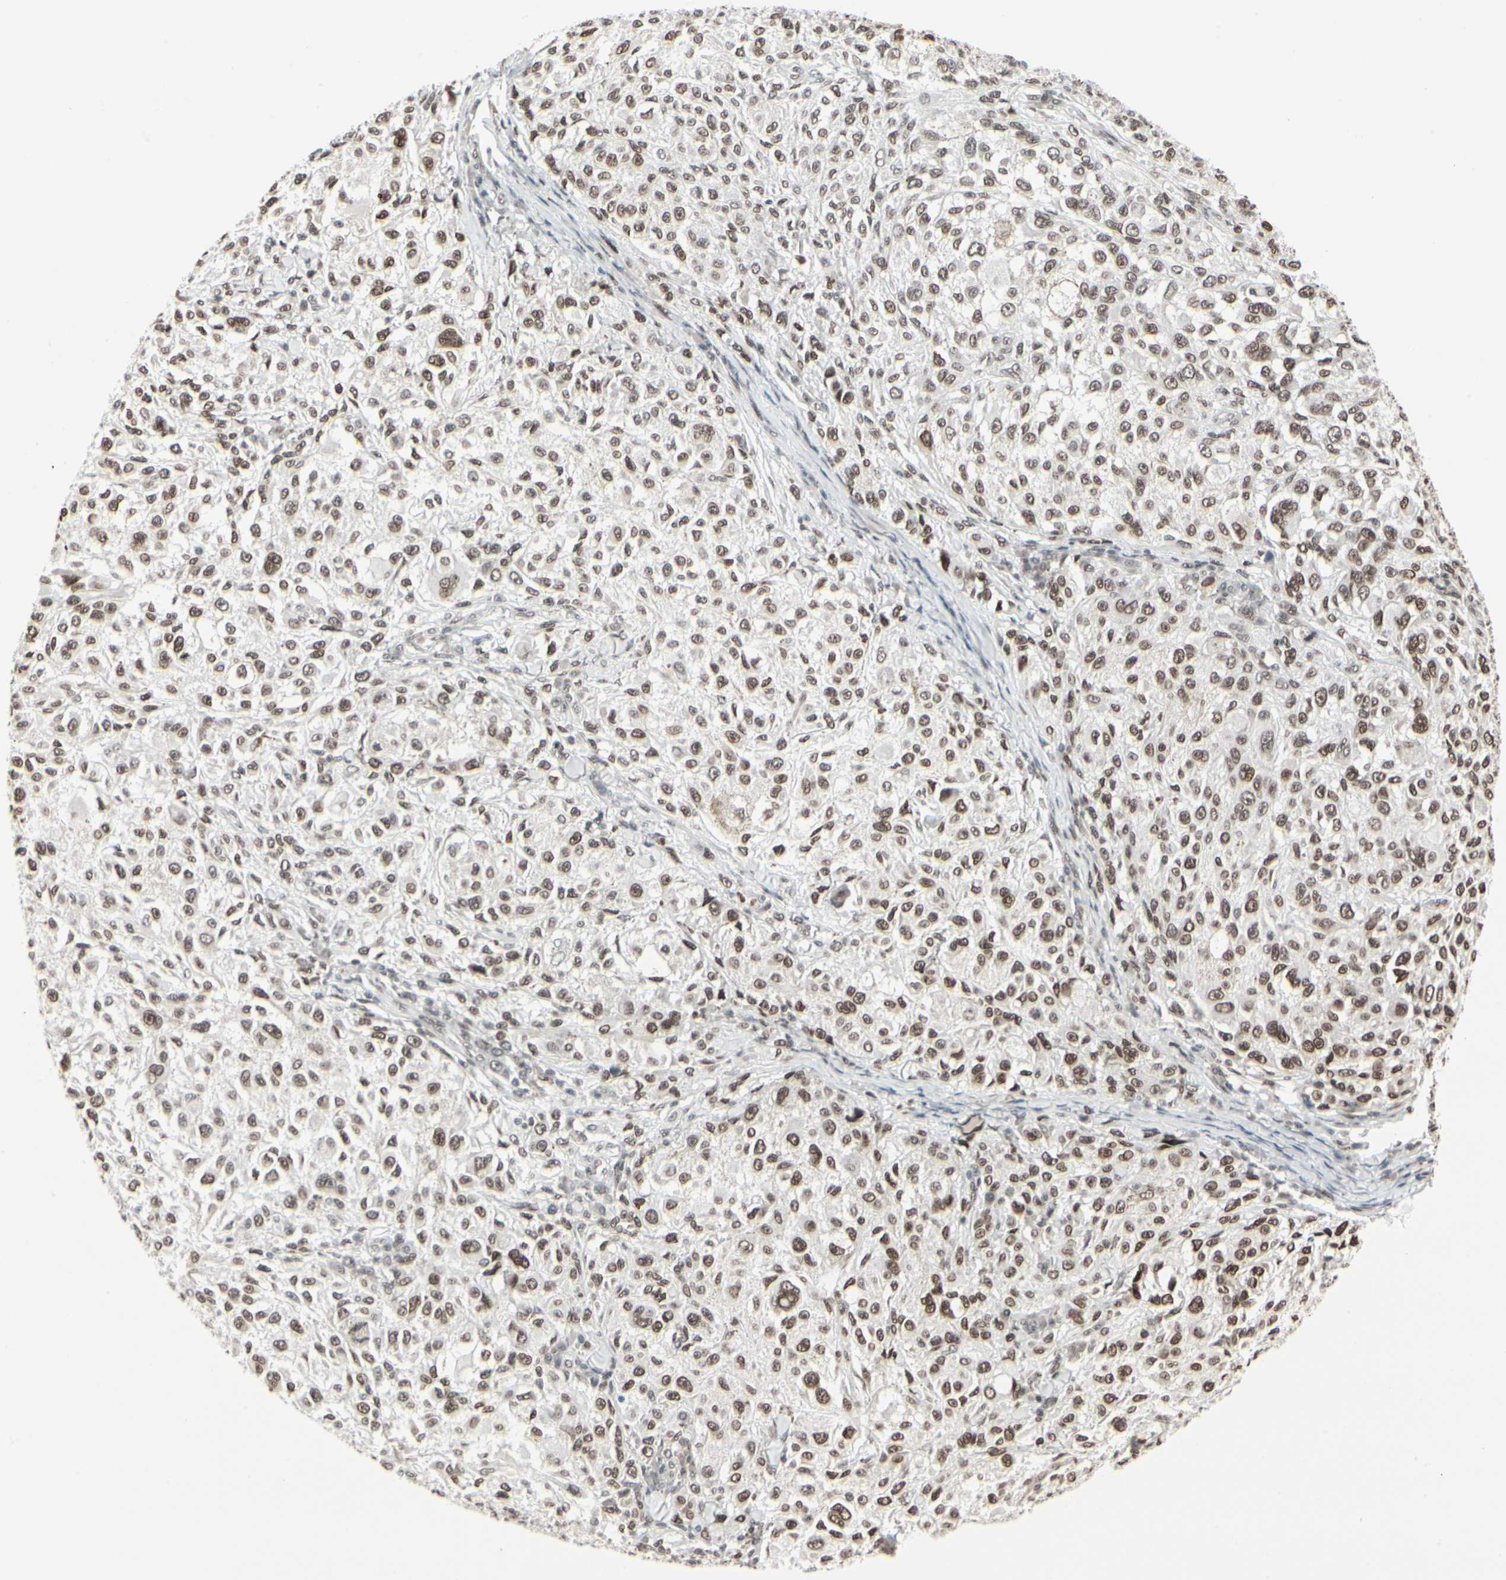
{"staining": {"intensity": "moderate", "quantity": ">75%", "location": "nuclear"}, "tissue": "melanoma", "cell_type": "Tumor cells", "image_type": "cancer", "snomed": [{"axis": "morphology", "description": "Necrosis, NOS"}, {"axis": "morphology", "description": "Malignant melanoma, NOS"}, {"axis": "topography", "description": "Skin"}], "caption": "Moderate nuclear protein positivity is appreciated in approximately >75% of tumor cells in malignant melanoma.", "gene": "HMG20A", "patient": {"sex": "female", "age": 87}}